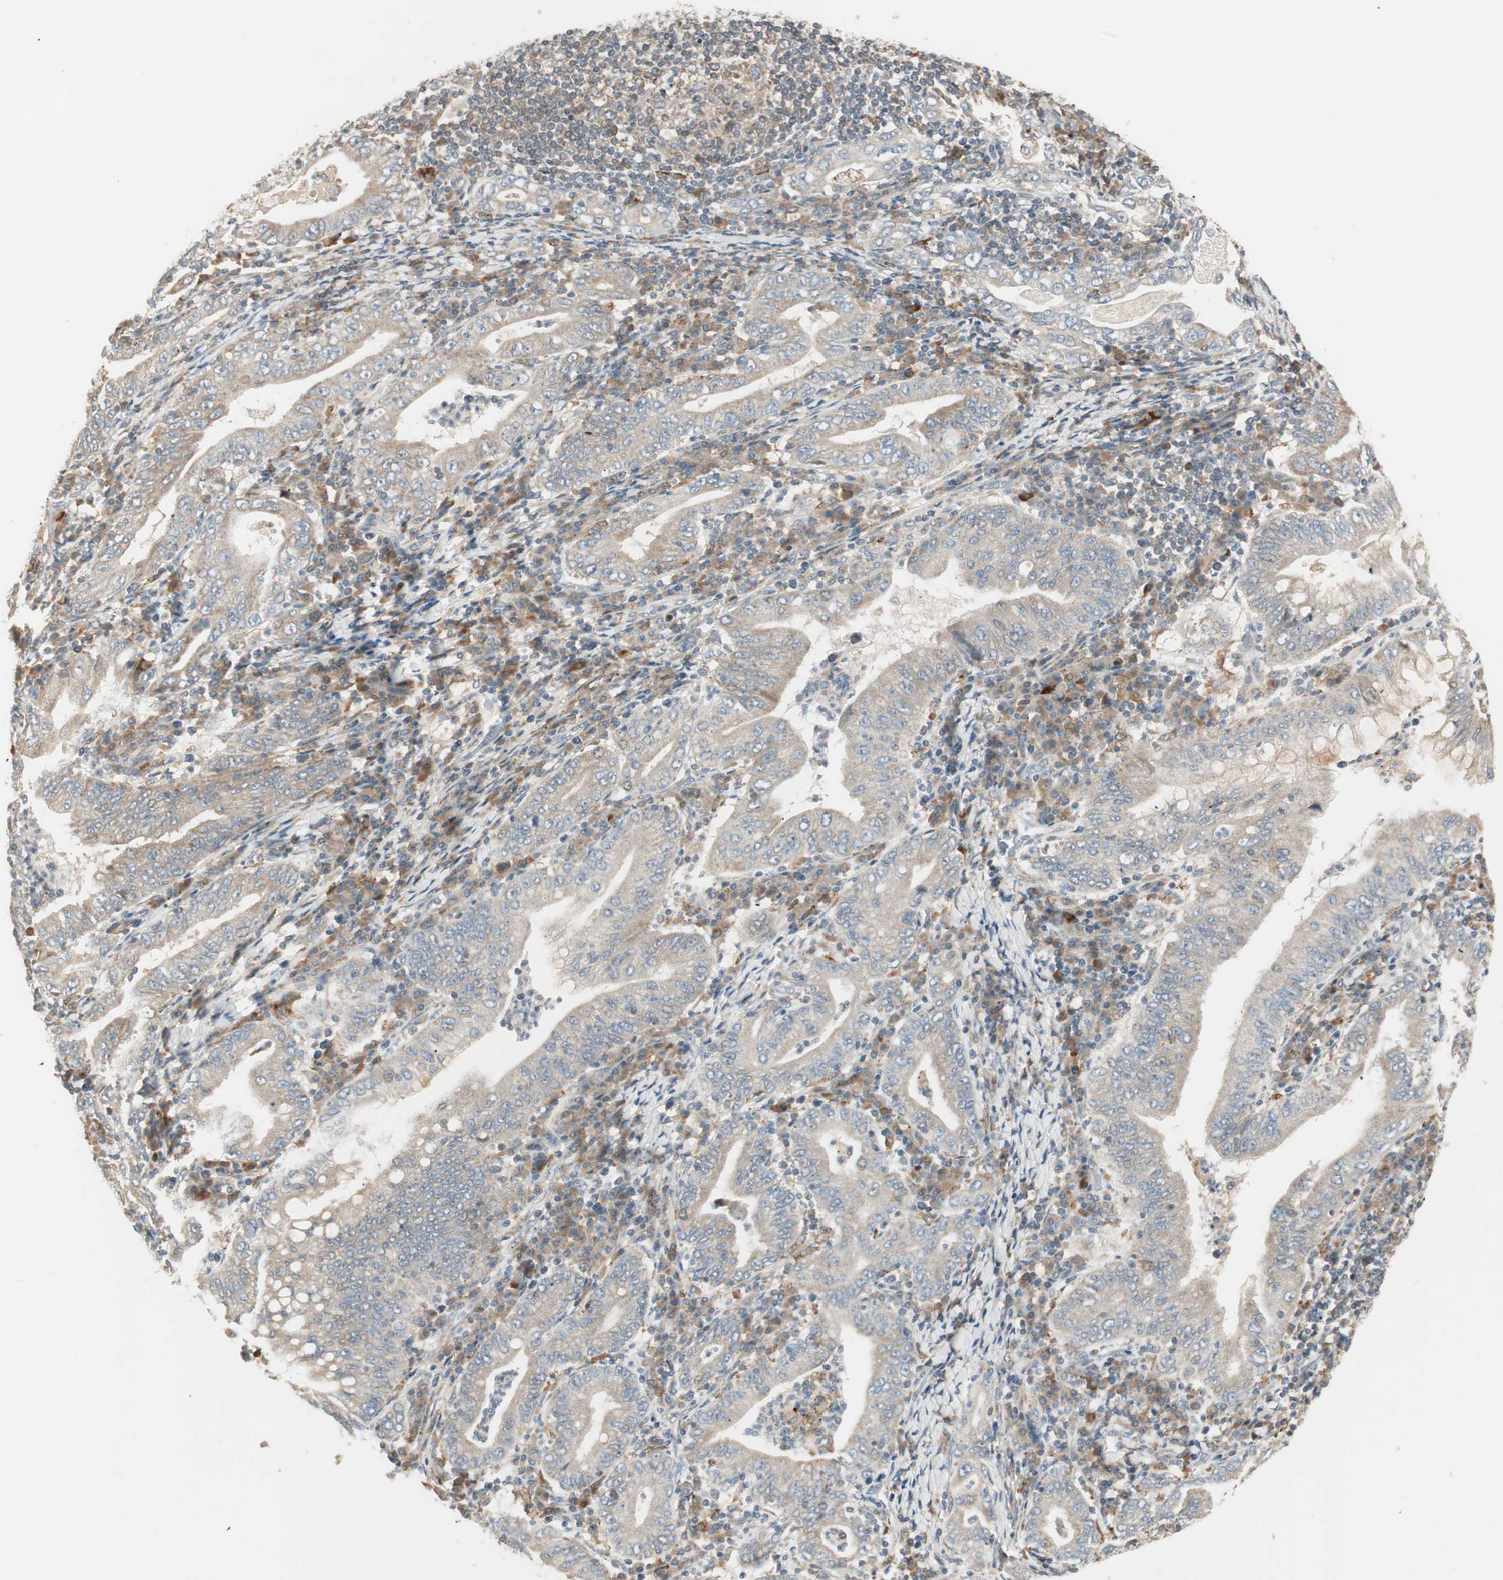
{"staining": {"intensity": "weak", "quantity": "25%-75%", "location": "cytoplasmic/membranous"}, "tissue": "stomach cancer", "cell_type": "Tumor cells", "image_type": "cancer", "snomed": [{"axis": "morphology", "description": "Normal tissue, NOS"}, {"axis": "morphology", "description": "Adenocarcinoma, NOS"}, {"axis": "topography", "description": "Esophagus"}, {"axis": "topography", "description": "Stomach, upper"}, {"axis": "topography", "description": "Peripheral nerve tissue"}], "caption": "About 25%-75% of tumor cells in human stomach adenocarcinoma show weak cytoplasmic/membranous protein staining as visualized by brown immunohistochemical staining.", "gene": "SFRP1", "patient": {"sex": "male", "age": 62}}